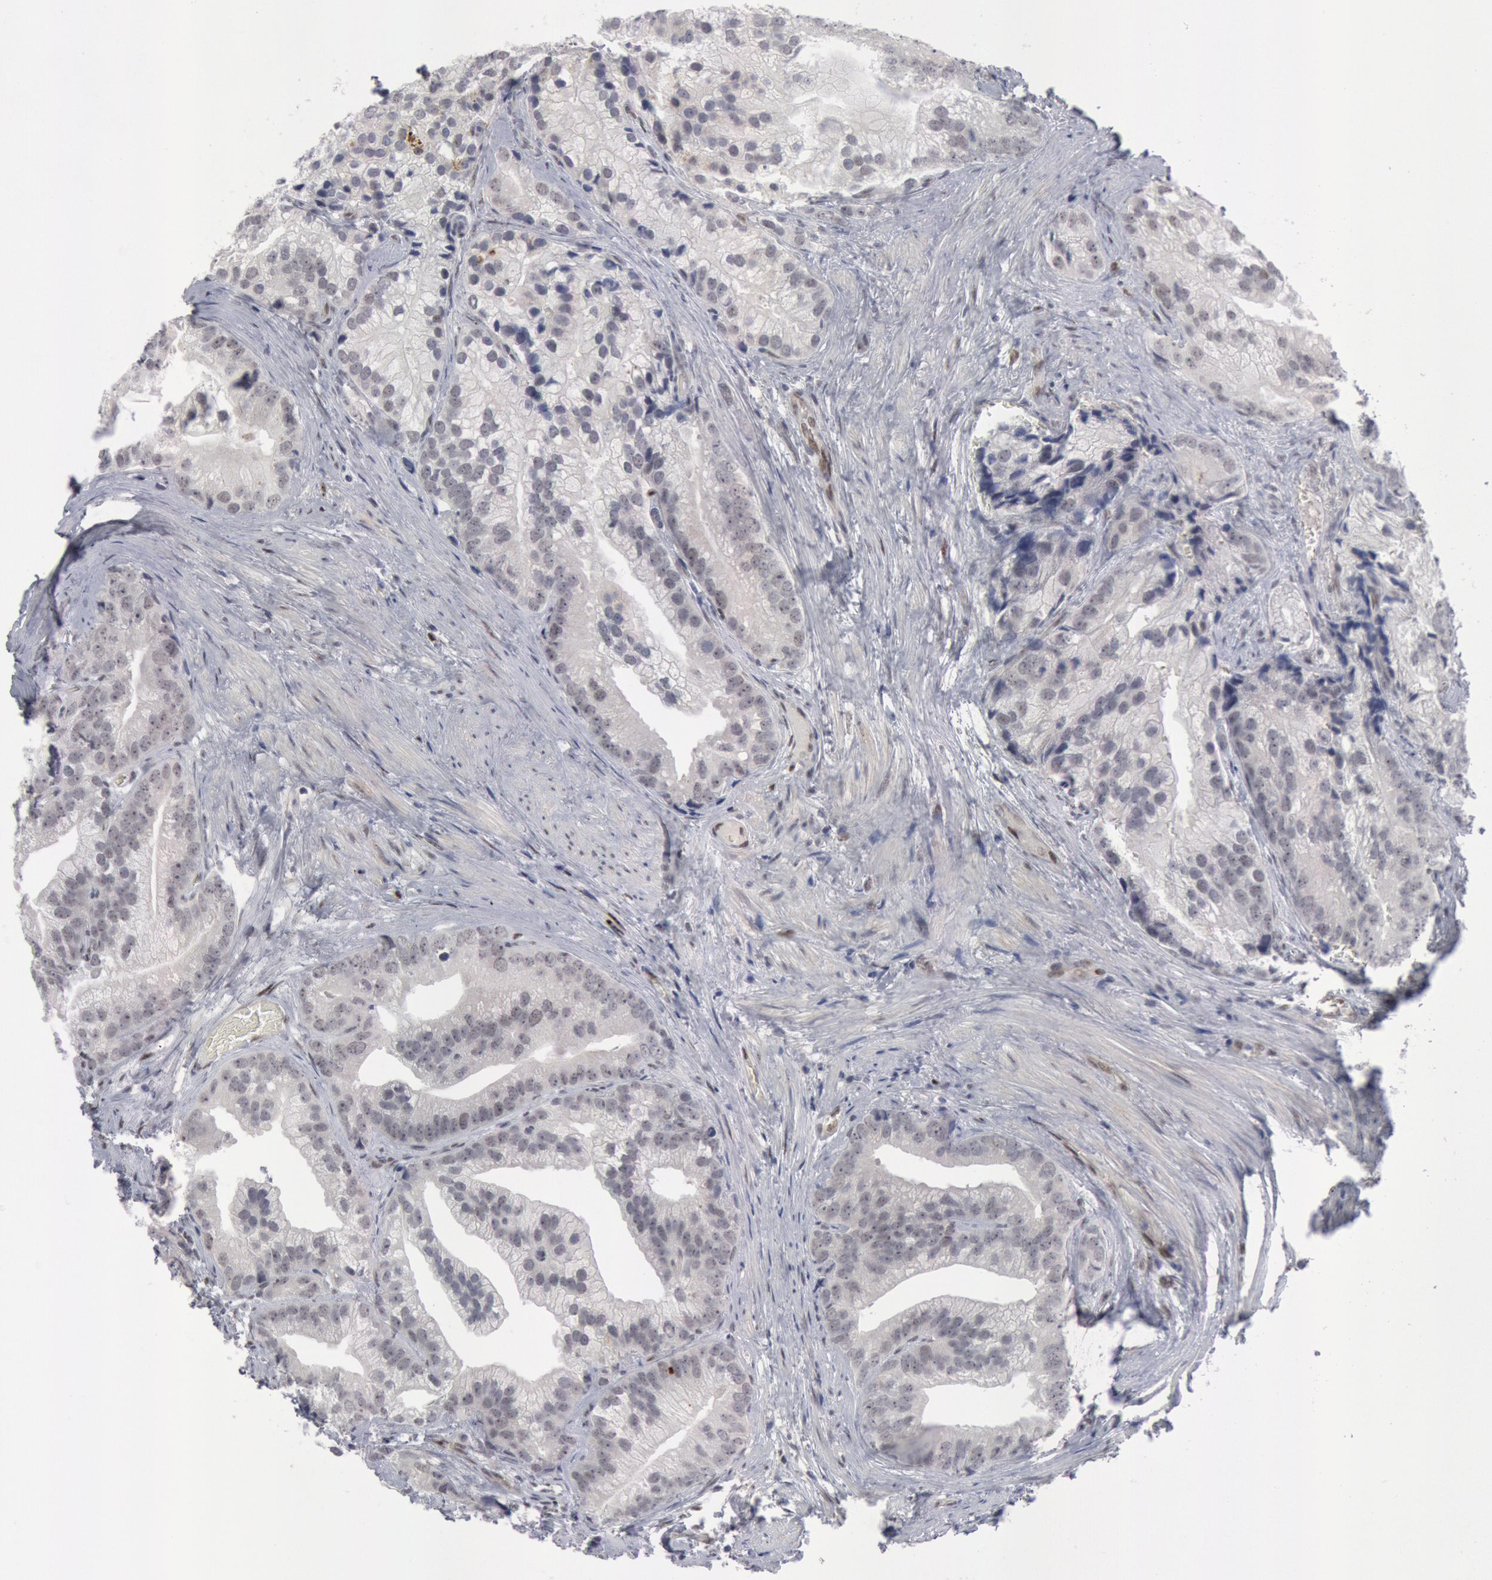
{"staining": {"intensity": "negative", "quantity": "none", "location": "none"}, "tissue": "prostate cancer", "cell_type": "Tumor cells", "image_type": "cancer", "snomed": [{"axis": "morphology", "description": "Adenocarcinoma, Low grade"}, {"axis": "topography", "description": "Prostate"}], "caption": "Immunohistochemistry of prostate adenocarcinoma (low-grade) demonstrates no expression in tumor cells.", "gene": "FOXO1", "patient": {"sex": "male", "age": 71}}